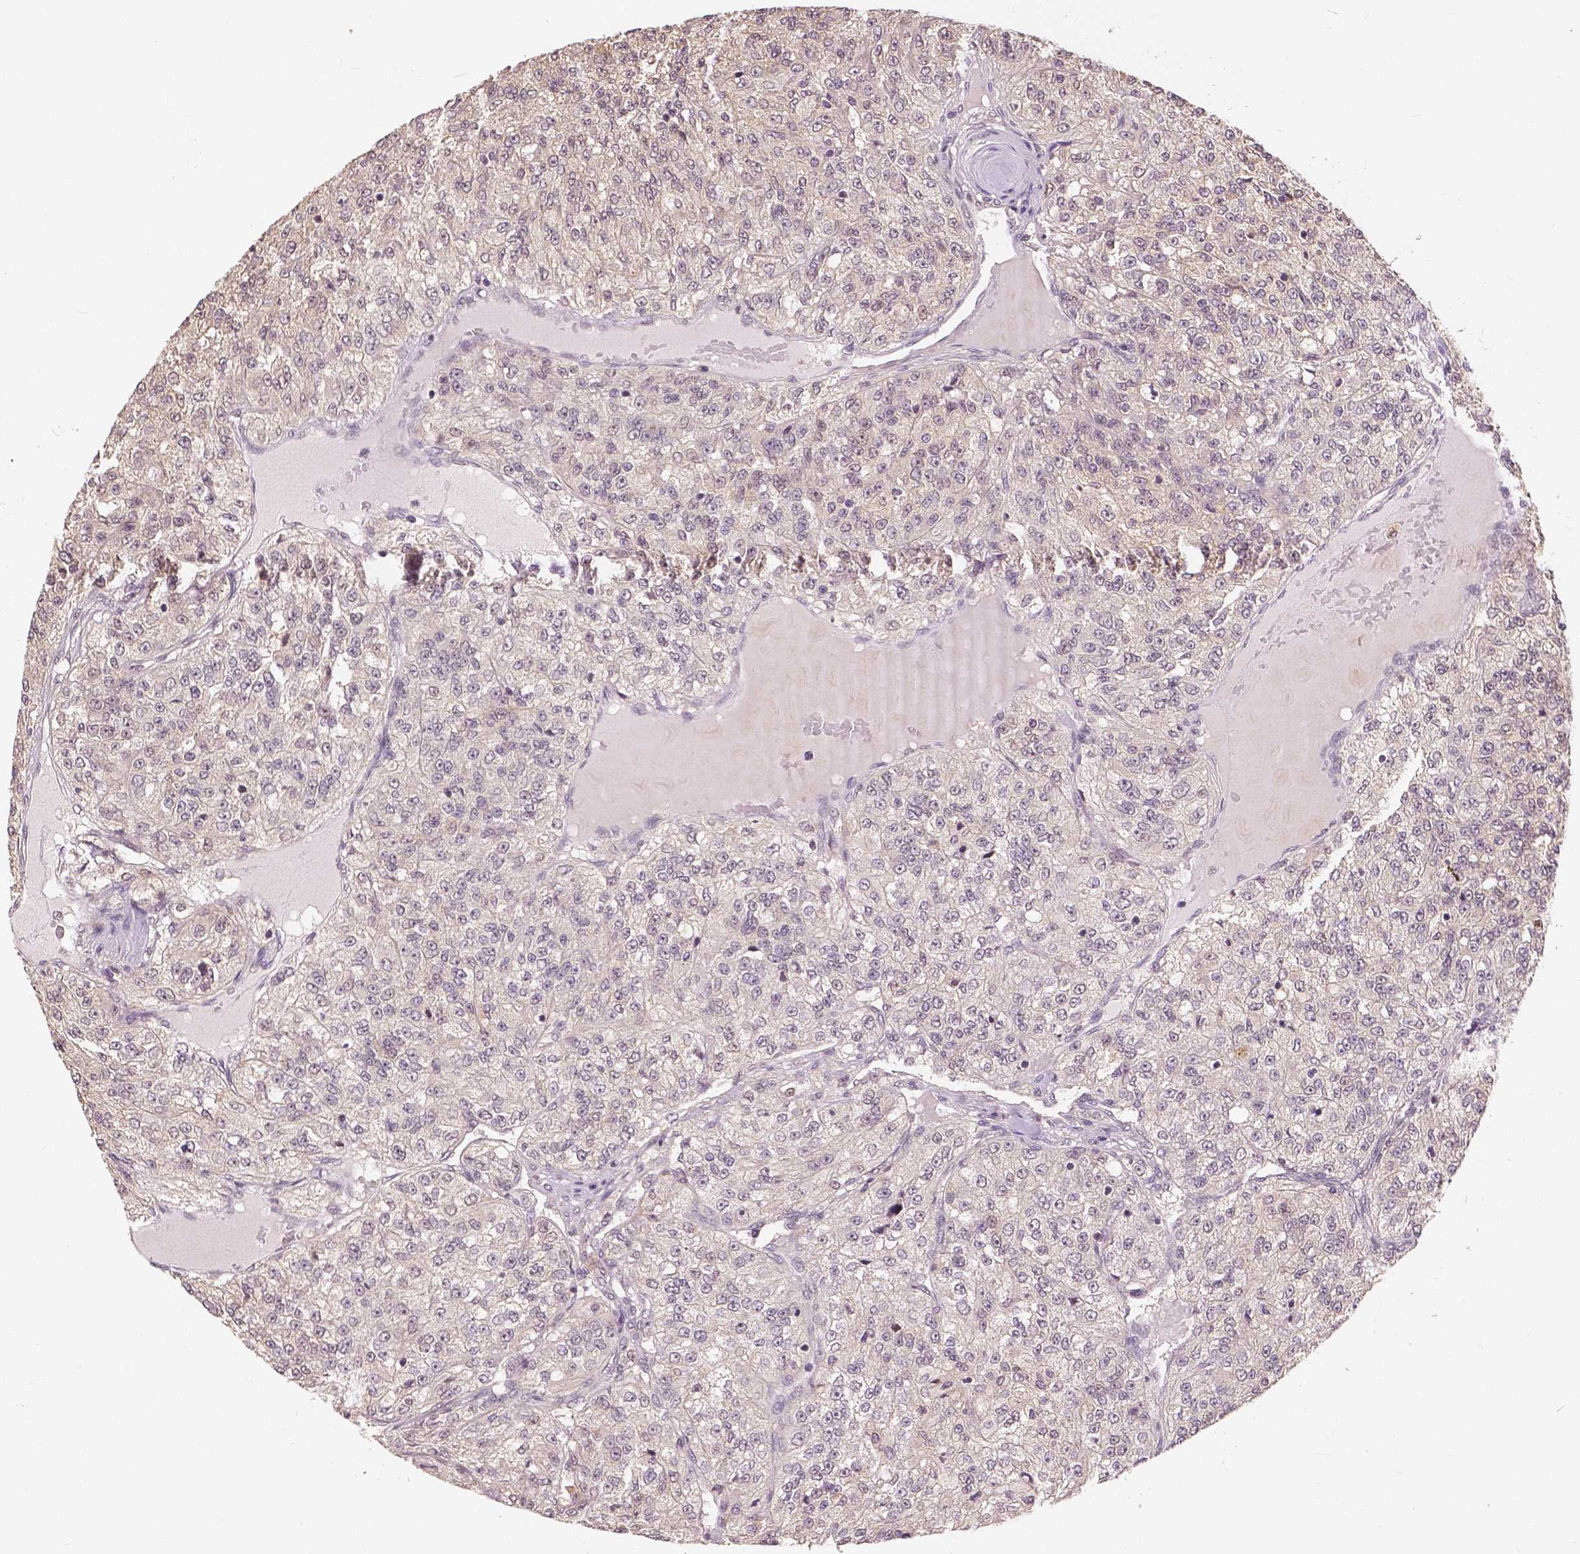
{"staining": {"intensity": "weak", "quantity": "<25%", "location": "nuclear"}, "tissue": "renal cancer", "cell_type": "Tumor cells", "image_type": "cancer", "snomed": [{"axis": "morphology", "description": "Adenocarcinoma, NOS"}, {"axis": "topography", "description": "Kidney"}], "caption": "Renal cancer was stained to show a protein in brown. There is no significant positivity in tumor cells.", "gene": "MAP1LC3B", "patient": {"sex": "female", "age": 63}}